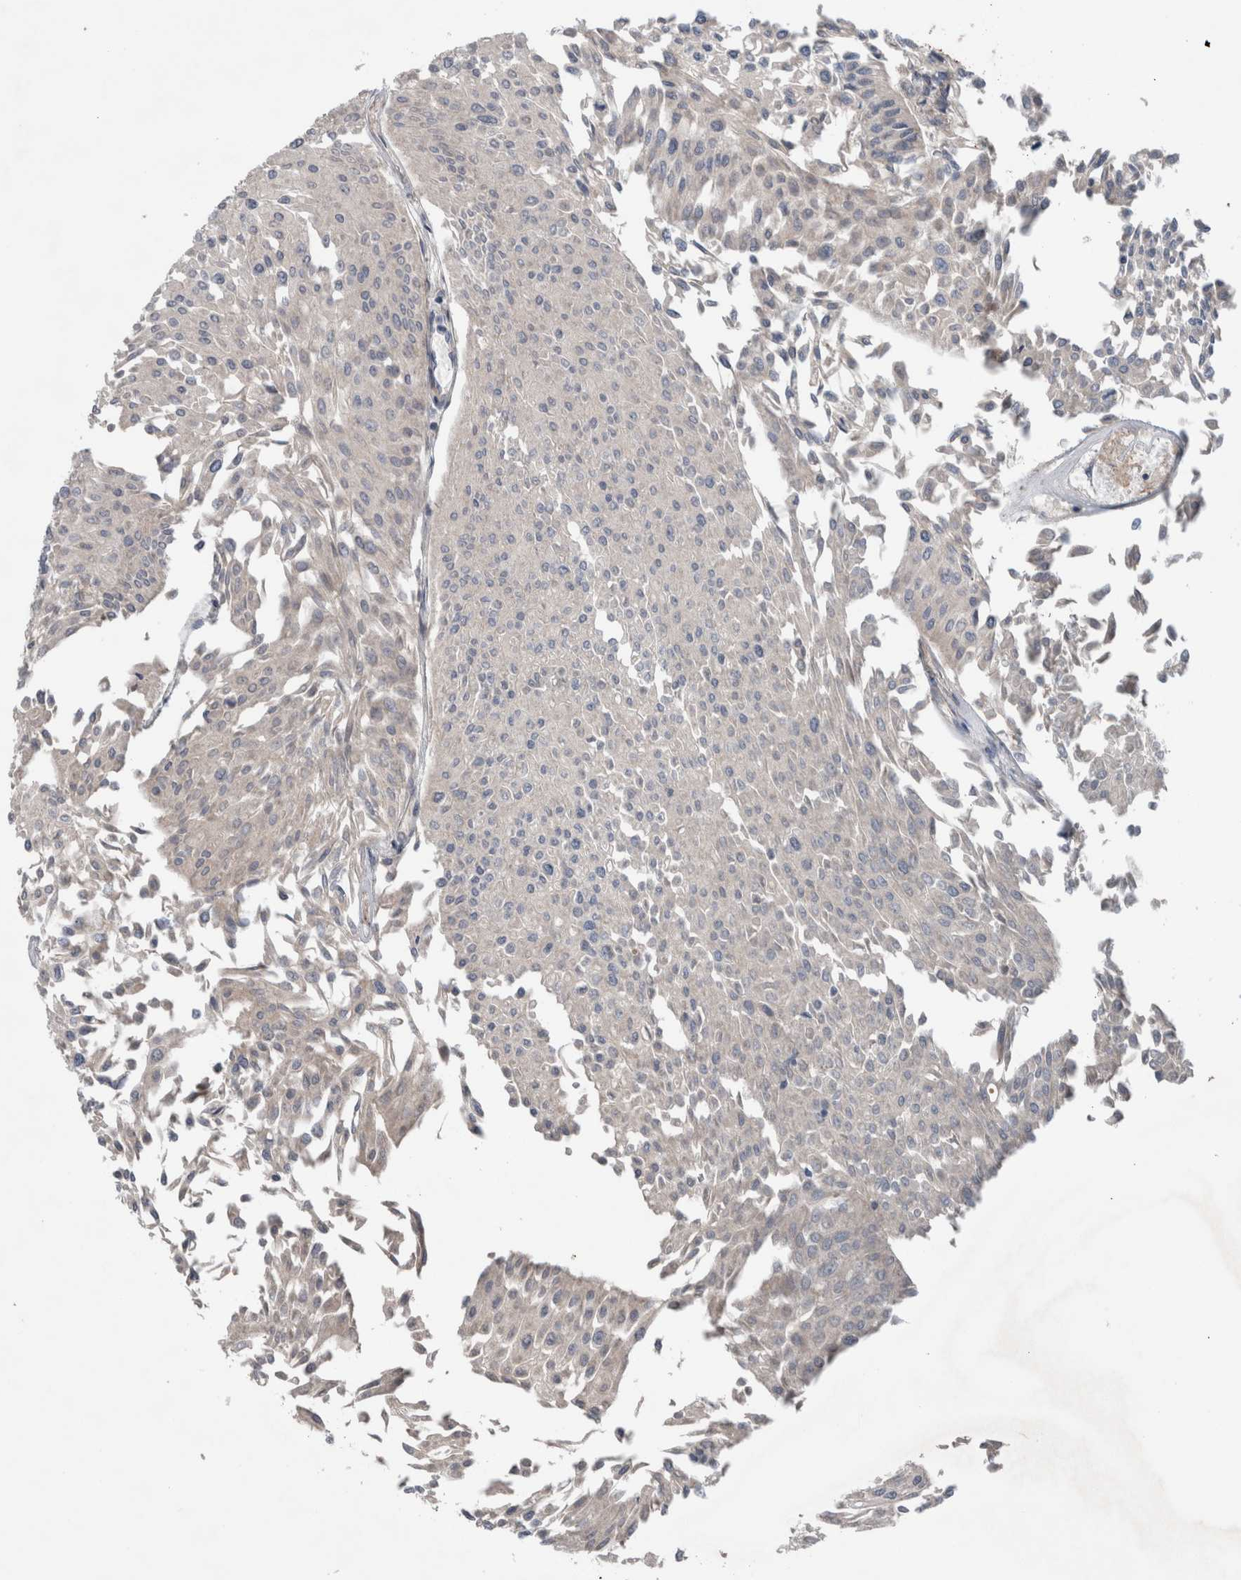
{"staining": {"intensity": "negative", "quantity": "none", "location": "none"}, "tissue": "urothelial cancer", "cell_type": "Tumor cells", "image_type": "cancer", "snomed": [{"axis": "morphology", "description": "Urothelial carcinoma, Low grade"}, {"axis": "topography", "description": "Urinary bladder"}], "caption": "An IHC image of urothelial carcinoma (low-grade) is shown. There is no staining in tumor cells of urothelial carcinoma (low-grade).", "gene": "CRNN", "patient": {"sex": "male", "age": 67}}